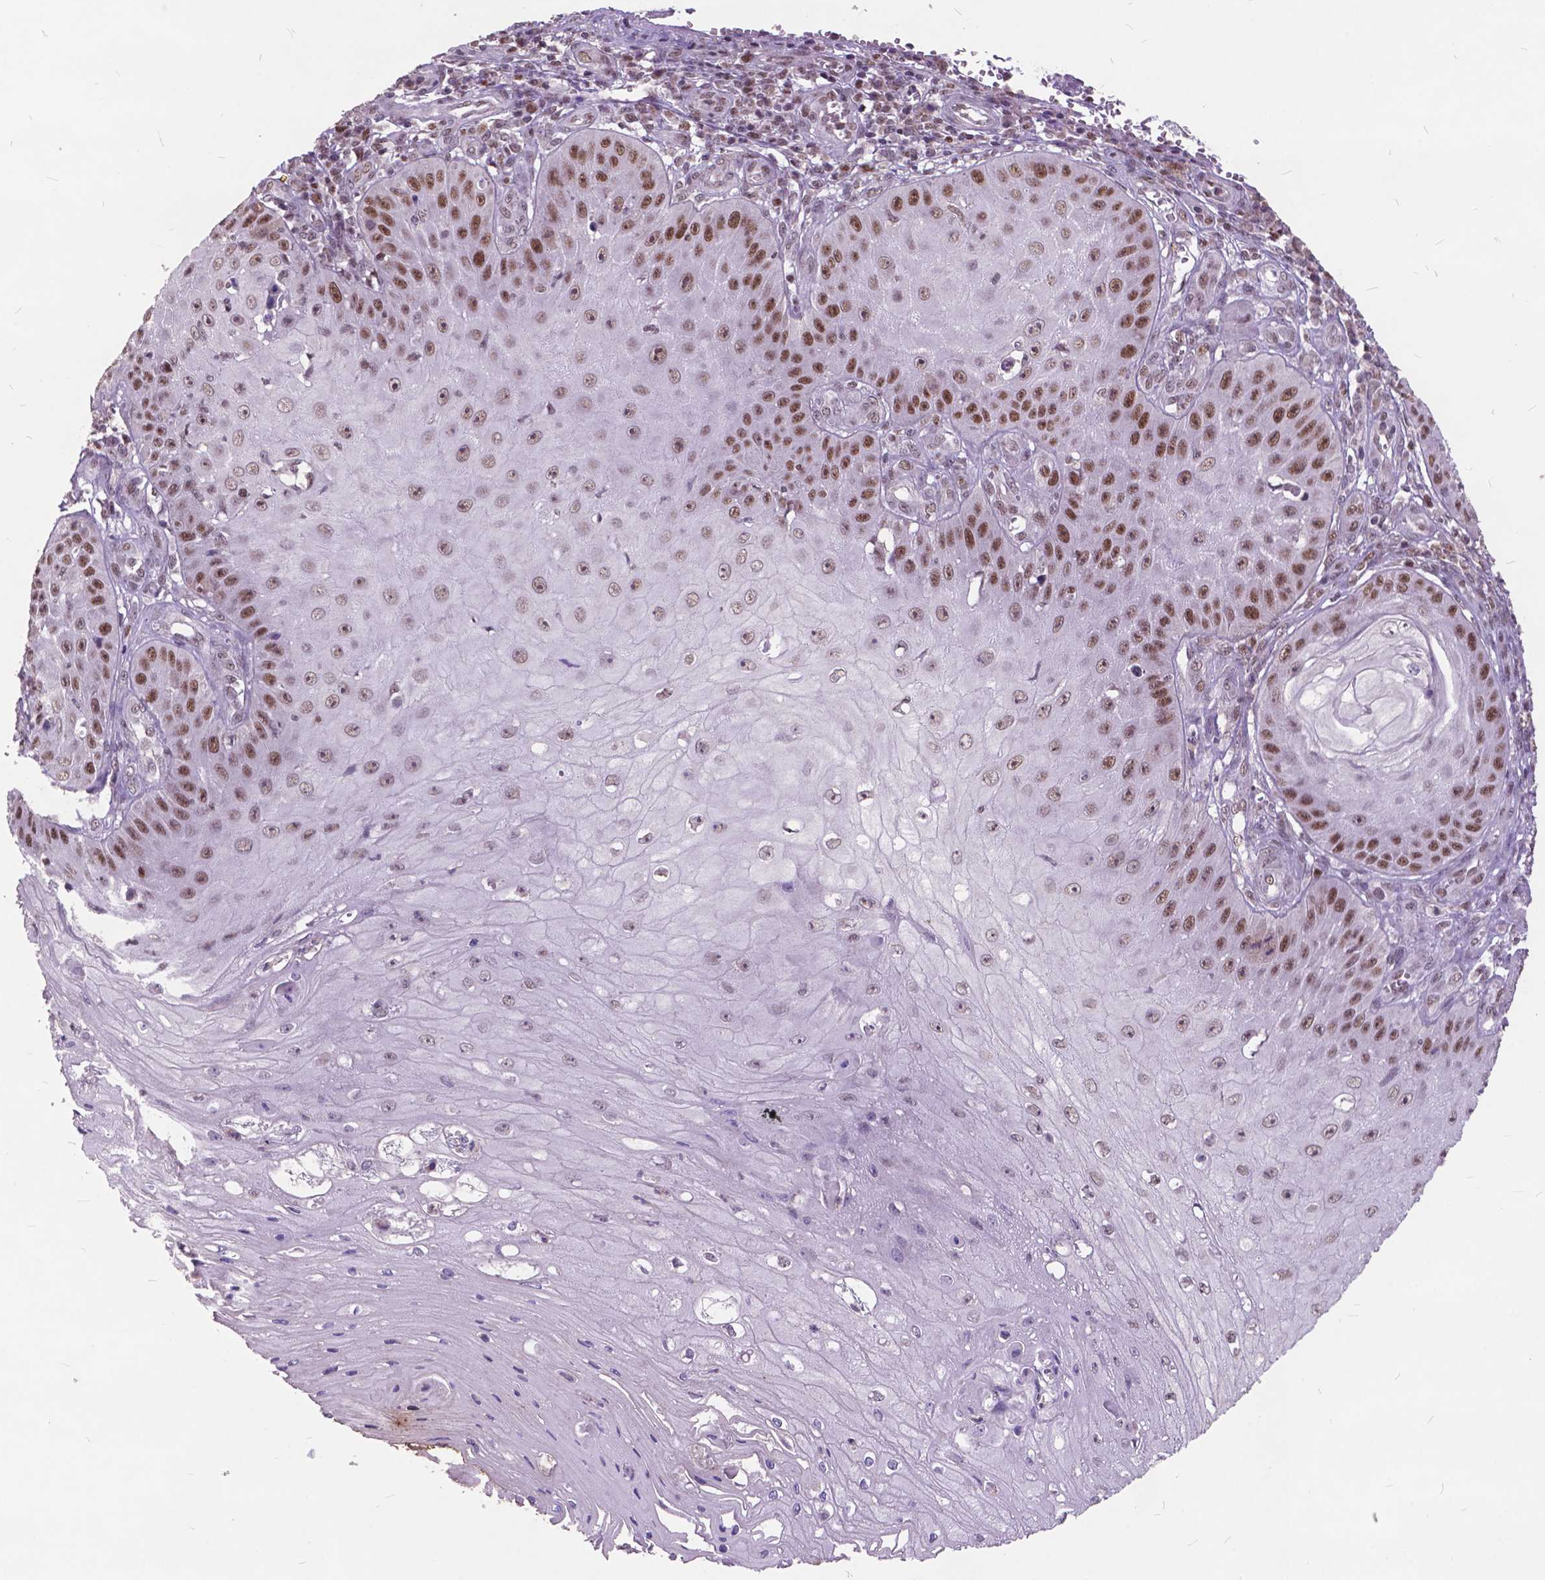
{"staining": {"intensity": "moderate", "quantity": "25%-75%", "location": "nuclear"}, "tissue": "skin cancer", "cell_type": "Tumor cells", "image_type": "cancer", "snomed": [{"axis": "morphology", "description": "Squamous cell carcinoma, NOS"}, {"axis": "topography", "description": "Skin"}], "caption": "Immunohistochemistry (IHC) staining of skin cancer, which shows medium levels of moderate nuclear positivity in approximately 25%-75% of tumor cells indicating moderate nuclear protein expression. The staining was performed using DAB (brown) for protein detection and nuclei were counterstained in hematoxylin (blue).", "gene": "MSH2", "patient": {"sex": "male", "age": 70}}